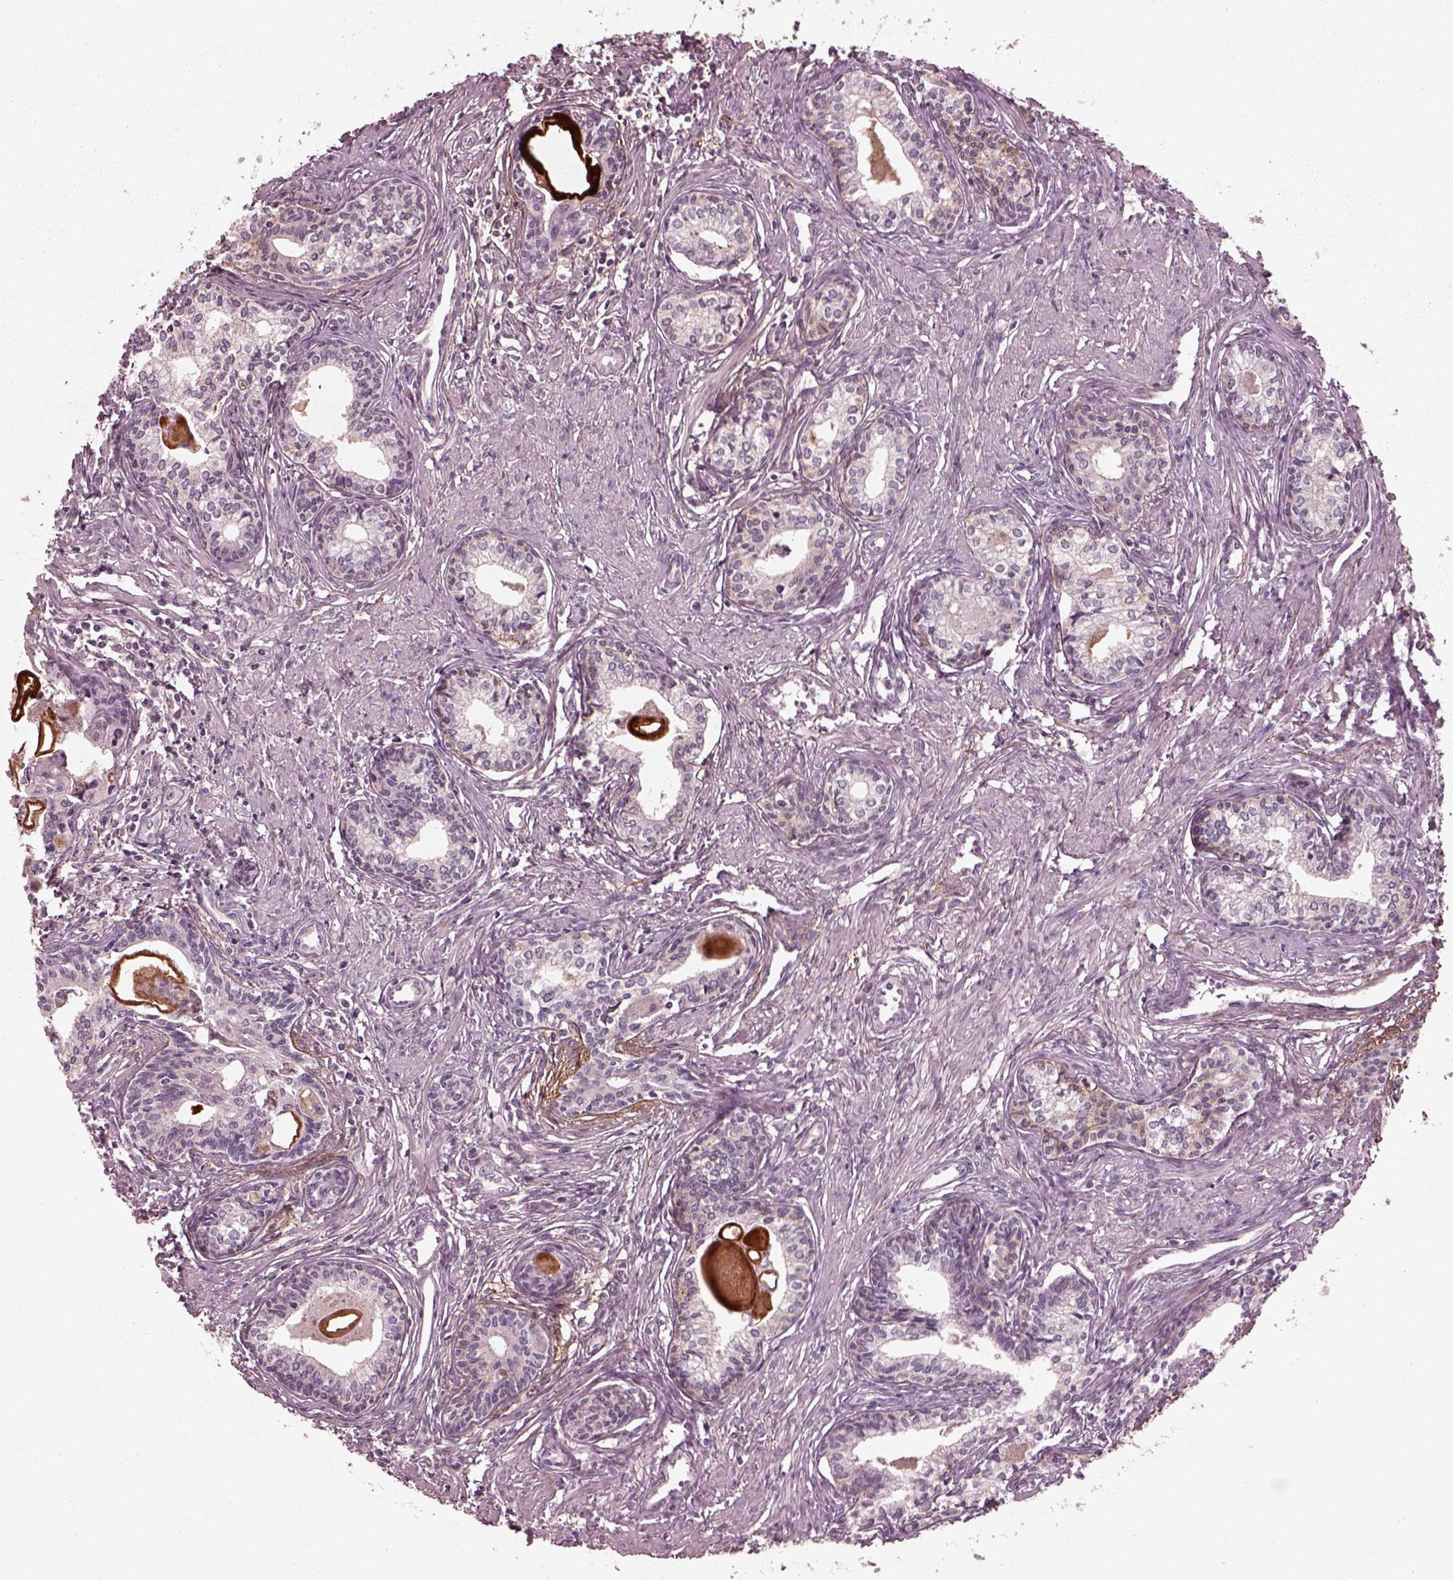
{"staining": {"intensity": "negative", "quantity": "none", "location": "none"}, "tissue": "prostate", "cell_type": "Glandular cells", "image_type": "normal", "snomed": [{"axis": "morphology", "description": "Normal tissue, NOS"}, {"axis": "topography", "description": "Prostate"}], "caption": "Normal prostate was stained to show a protein in brown. There is no significant positivity in glandular cells.", "gene": "EFEMP1", "patient": {"sex": "male", "age": 60}}